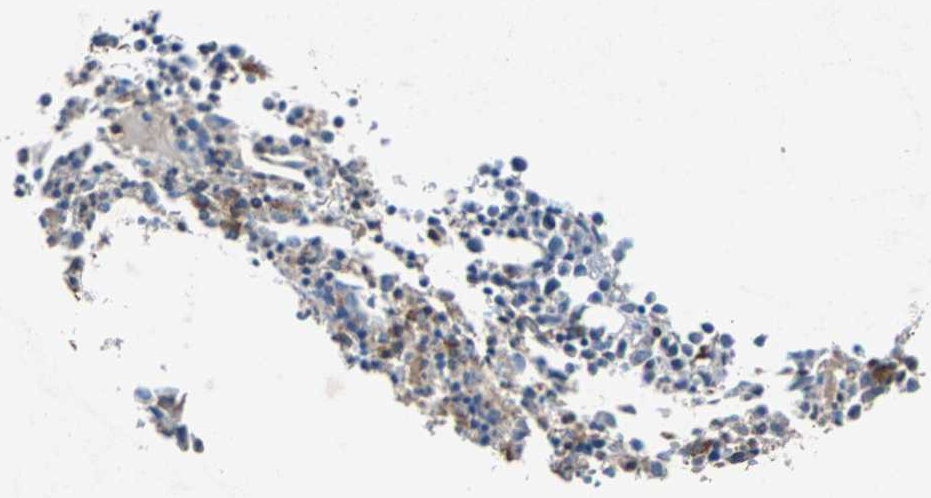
{"staining": {"intensity": "weak", "quantity": "25%-75%", "location": "cytoplasmic/membranous"}, "tissue": "bone marrow", "cell_type": "Hematopoietic cells", "image_type": "normal", "snomed": [{"axis": "morphology", "description": "Normal tissue, NOS"}, {"axis": "morphology", "description": "Inflammation, NOS"}, {"axis": "topography", "description": "Bone marrow"}], "caption": "A micrograph of bone marrow stained for a protein displays weak cytoplasmic/membranous brown staining in hematopoietic cells. (DAB IHC, brown staining for protein, blue staining for nuclei).", "gene": "LPCAT1", "patient": {"sex": "male", "age": 31}}